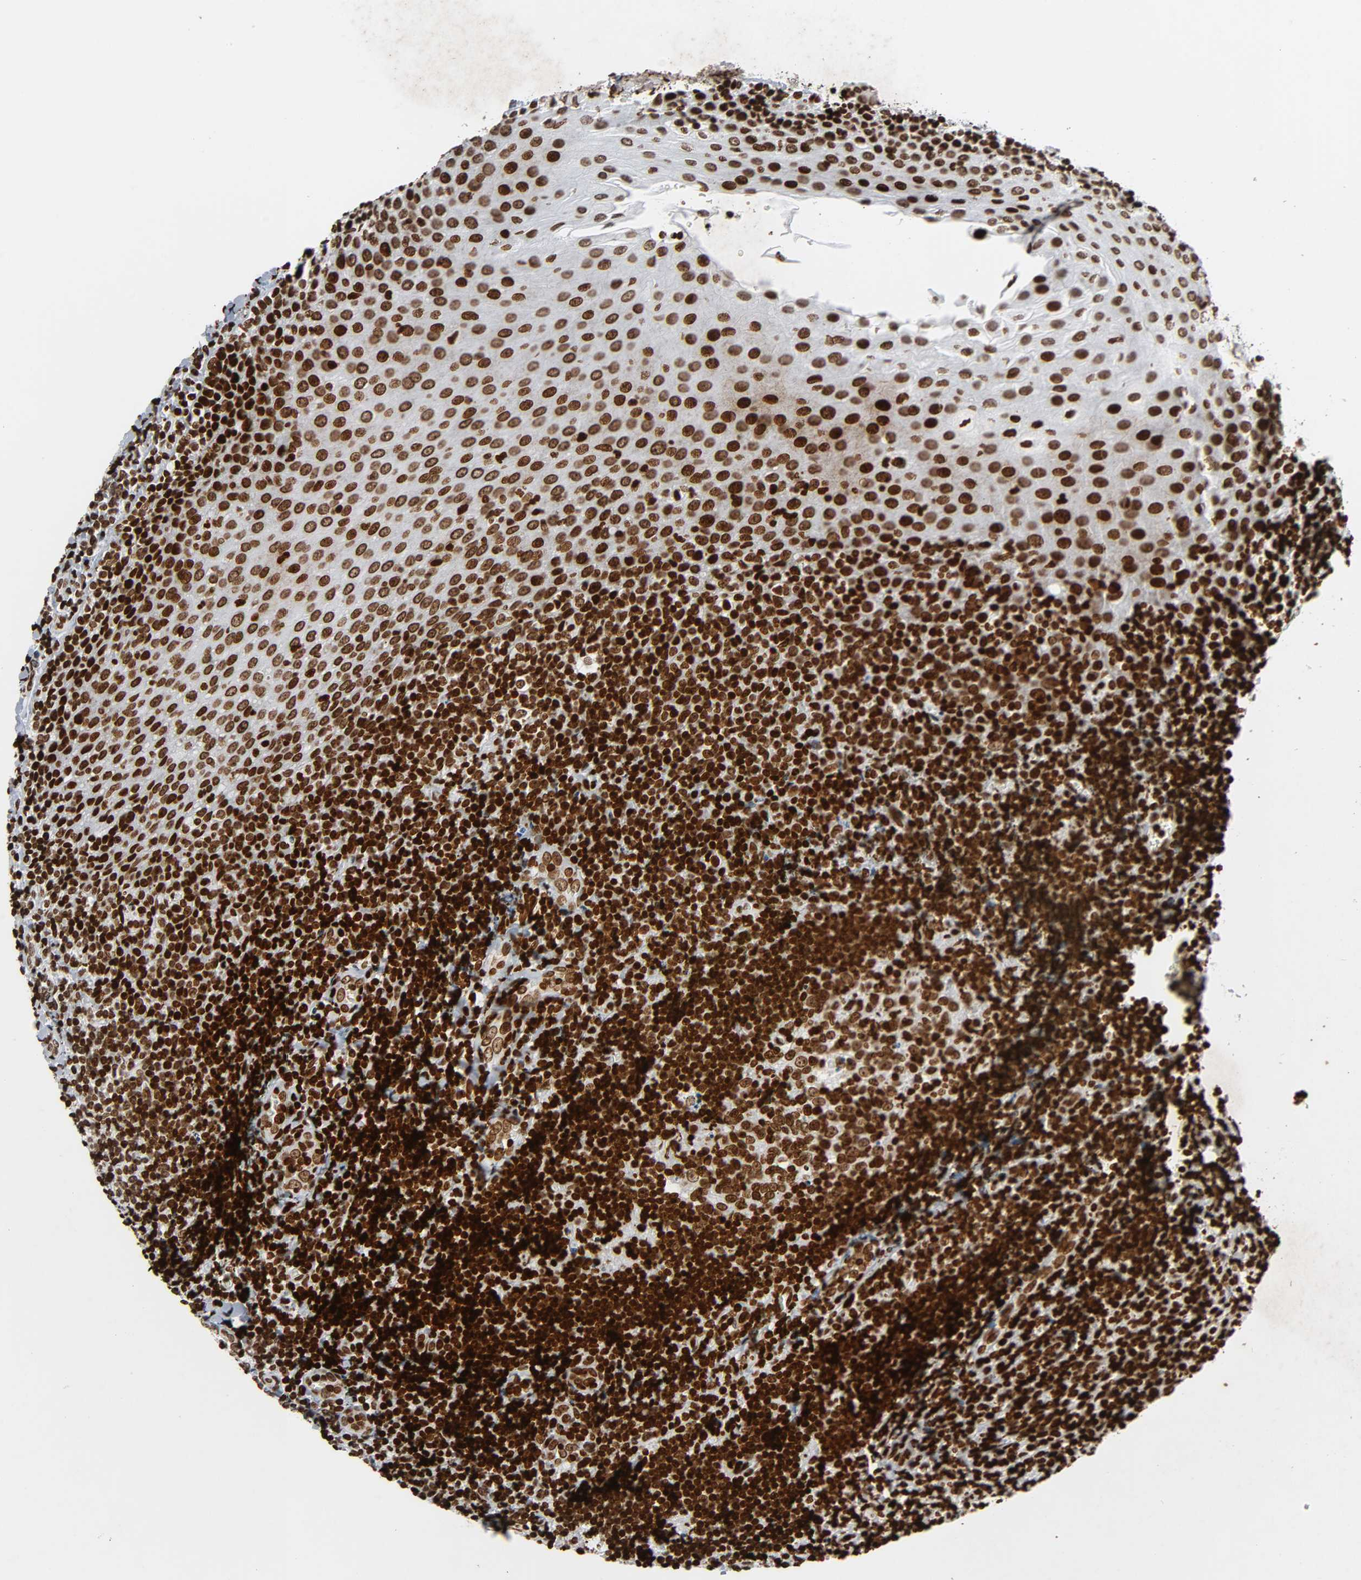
{"staining": {"intensity": "strong", "quantity": ">75%", "location": "nuclear"}, "tissue": "oral mucosa", "cell_type": "Squamous epithelial cells", "image_type": "normal", "snomed": [{"axis": "morphology", "description": "Normal tissue, NOS"}, {"axis": "topography", "description": "Oral tissue"}], "caption": "Brown immunohistochemical staining in unremarkable human oral mucosa exhibits strong nuclear positivity in approximately >75% of squamous epithelial cells. The protein of interest is shown in brown color, while the nuclei are stained blue.", "gene": "RXRA", "patient": {"sex": "male", "age": 20}}